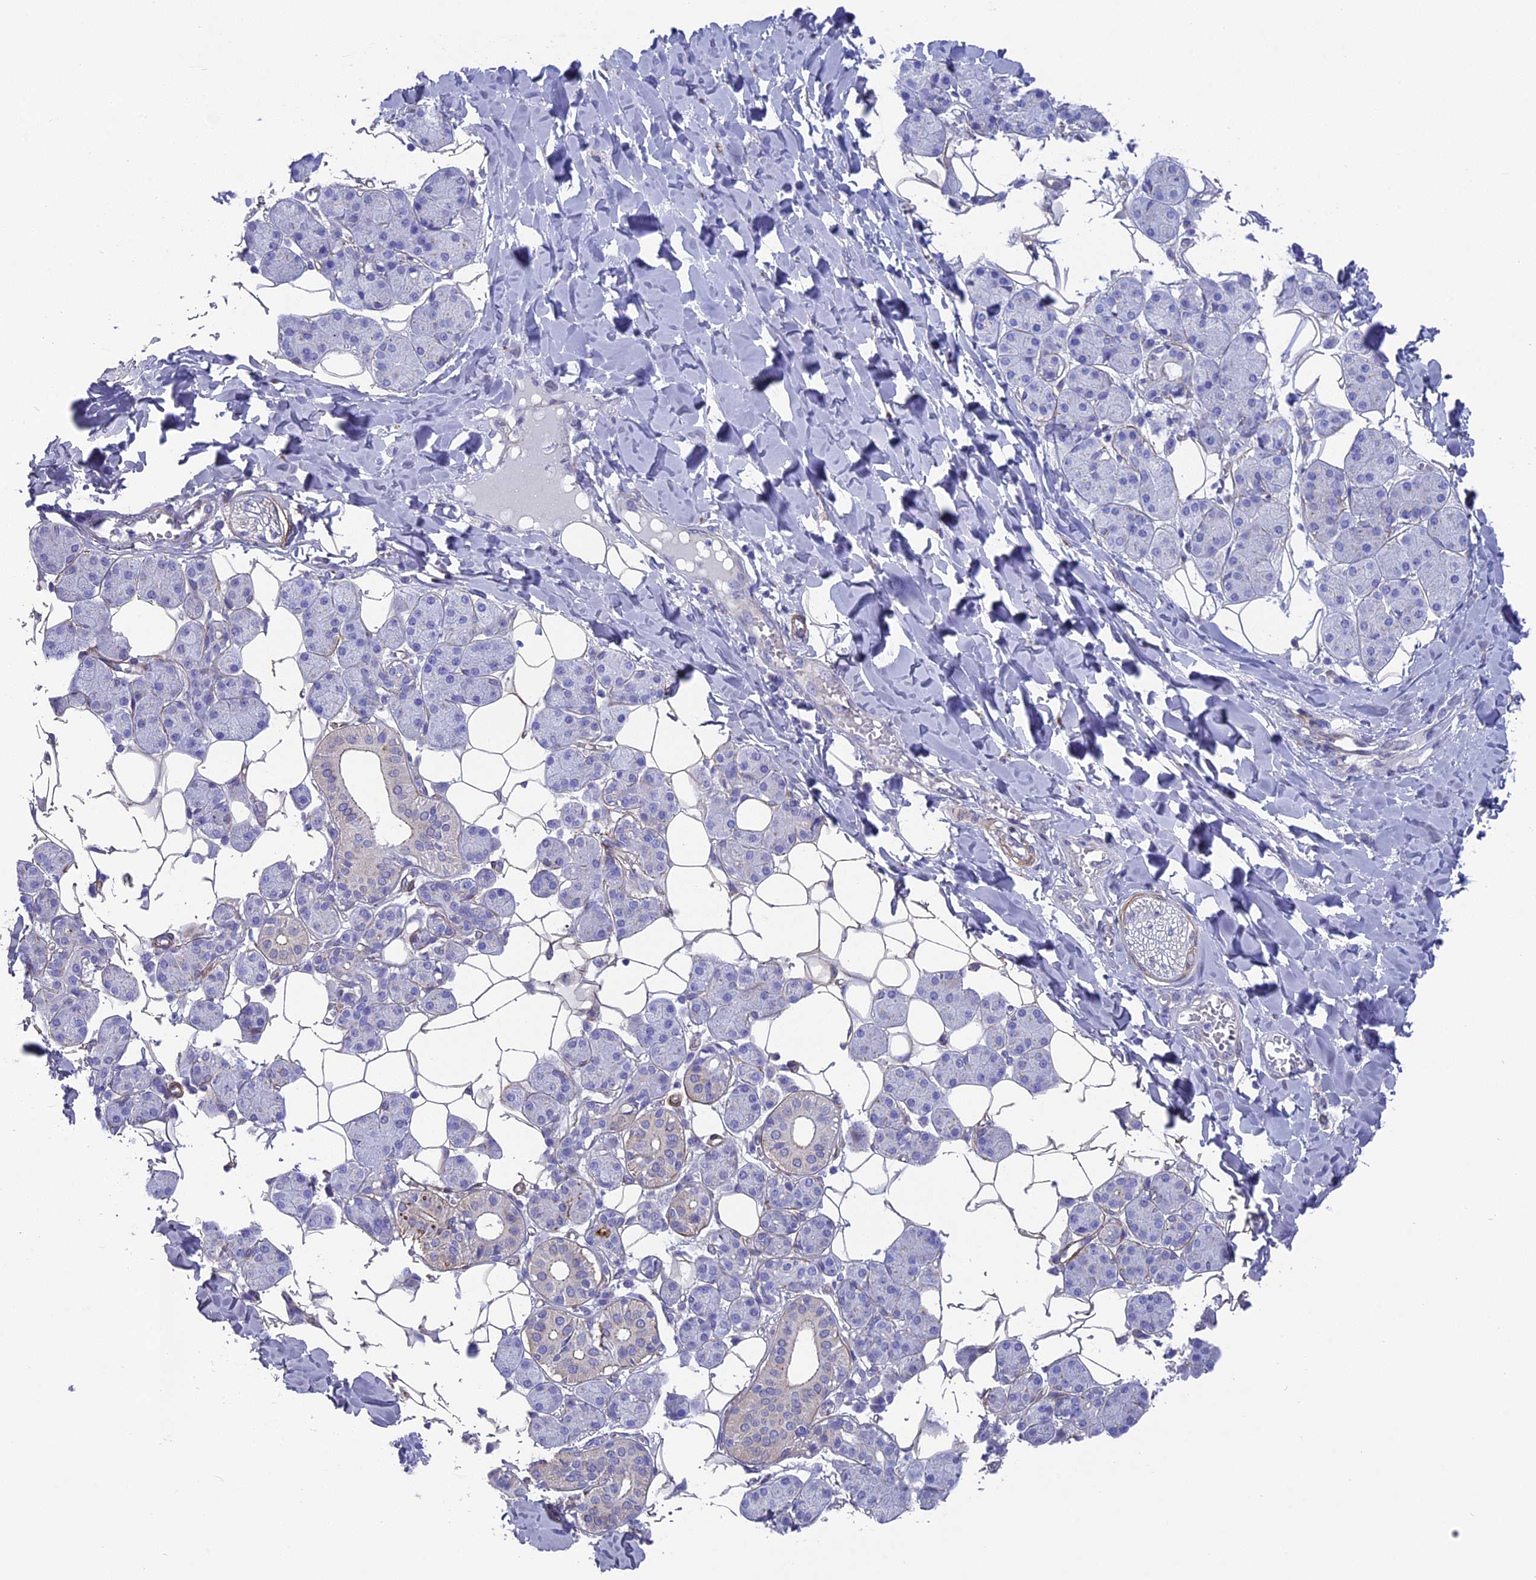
{"staining": {"intensity": "moderate", "quantity": "<25%", "location": "cytoplasmic/membranous"}, "tissue": "salivary gland", "cell_type": "Glandular cells", "image_type": "normal", "snomed": [{"axis": "morphology", "description": "Normal tissue, NOS"}, {"axis": "topography", "description": "Salivary gland"}], "caption": "An image showing moderate cytoplasmic/membranous staining in about <25% of glandular cells in unremarkable salivary gland, as visualized by brown immunohistochemical staining.", "gene": "TNS1", "patient": {"sex": "female", "age": 33}}